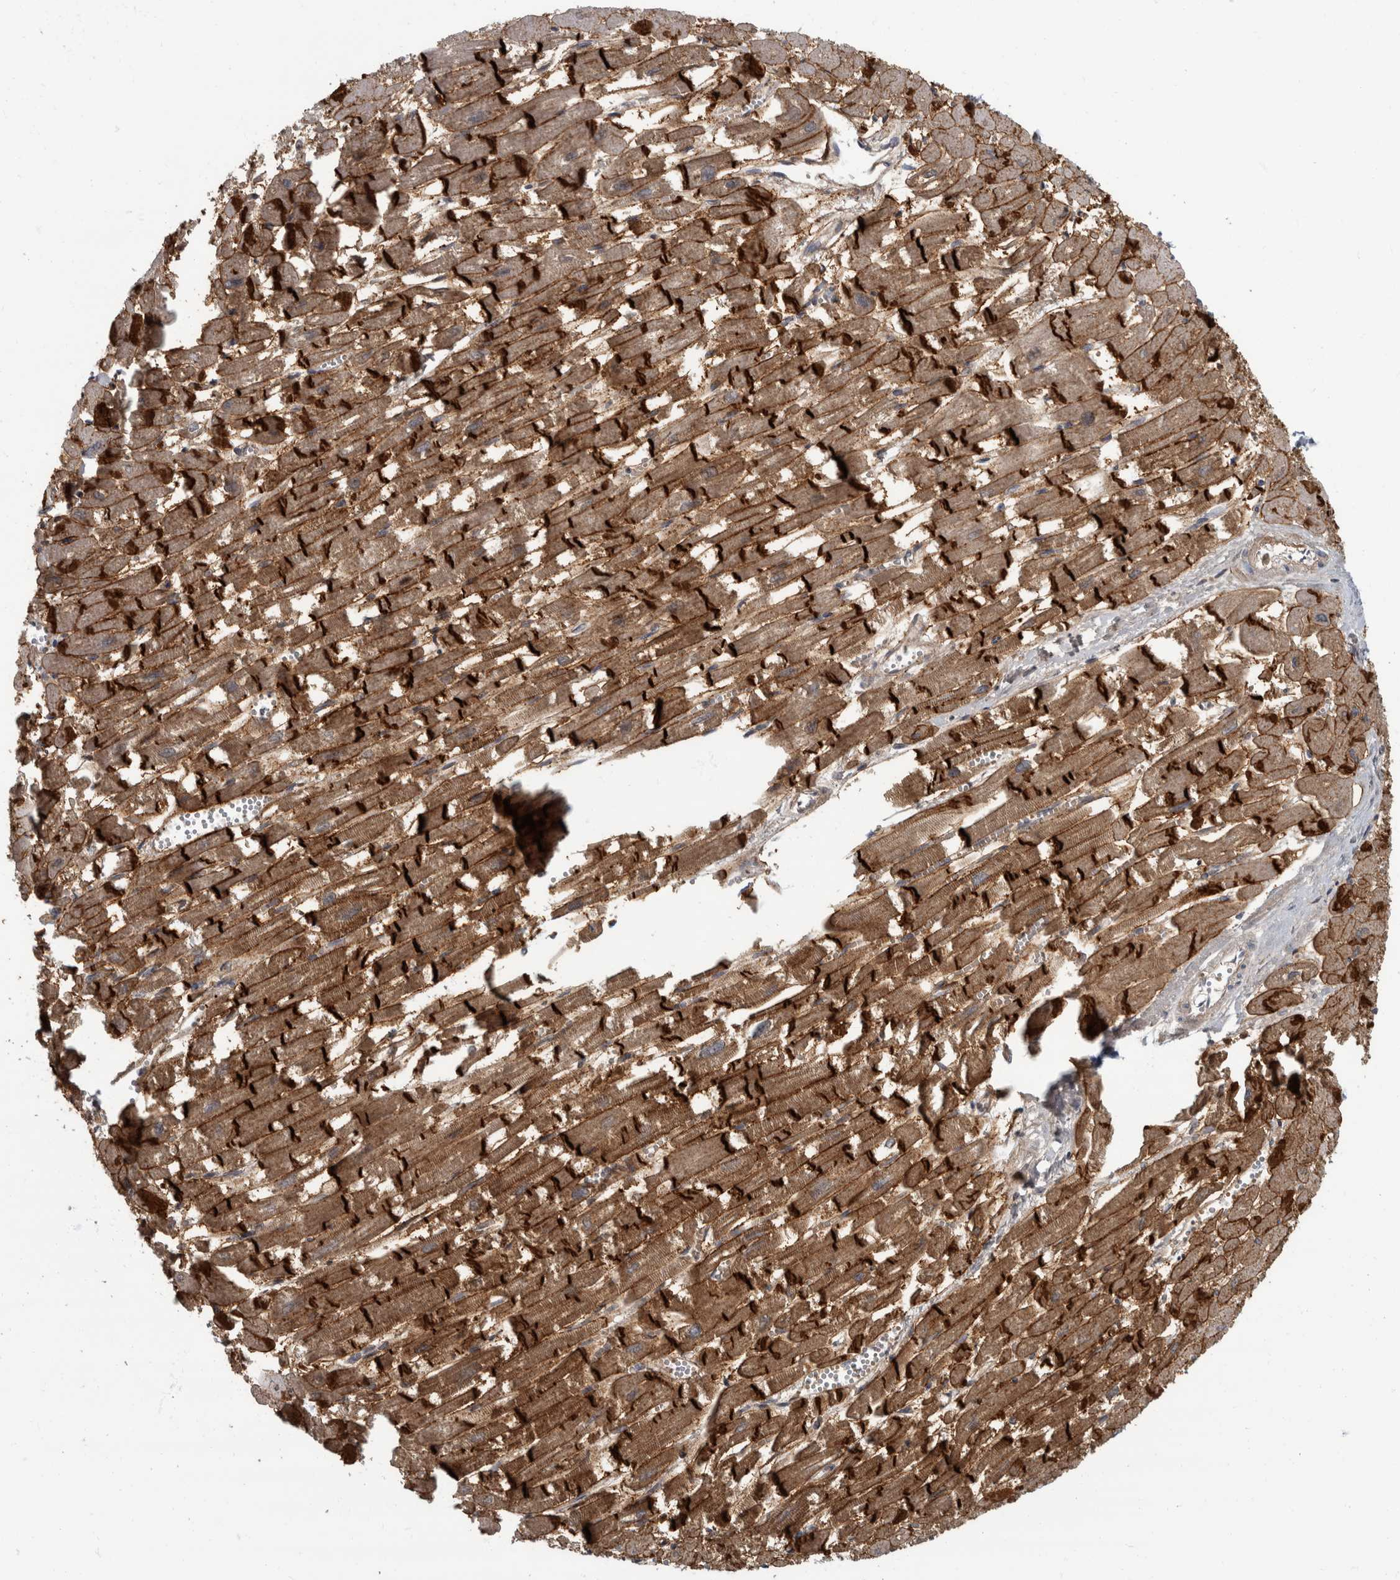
{"staining": {"intensity": "strong", "quantity": ">75%", "location": "cytoplasmic/membranous"}, "tissue": "heart muscle", "cell_type": "Cardiomyocytes", "image_type": "normal", "snomed": [{"axis": "morphology", "description": "Normal tissue, NOS"}, {"axis": "topography", "description": "Heart"}], "caption": "DAB immunohistochemical staining of unremarkable heart muscle exhibits strong cytoplasmic/membranous protein staining in approximately >75% of cardiomyocytes. (brown staining indicates protein expression, while blue staining denotes nuclei).", "gene": "DSG2", "patient": {"sex": "male", "age": 54}}